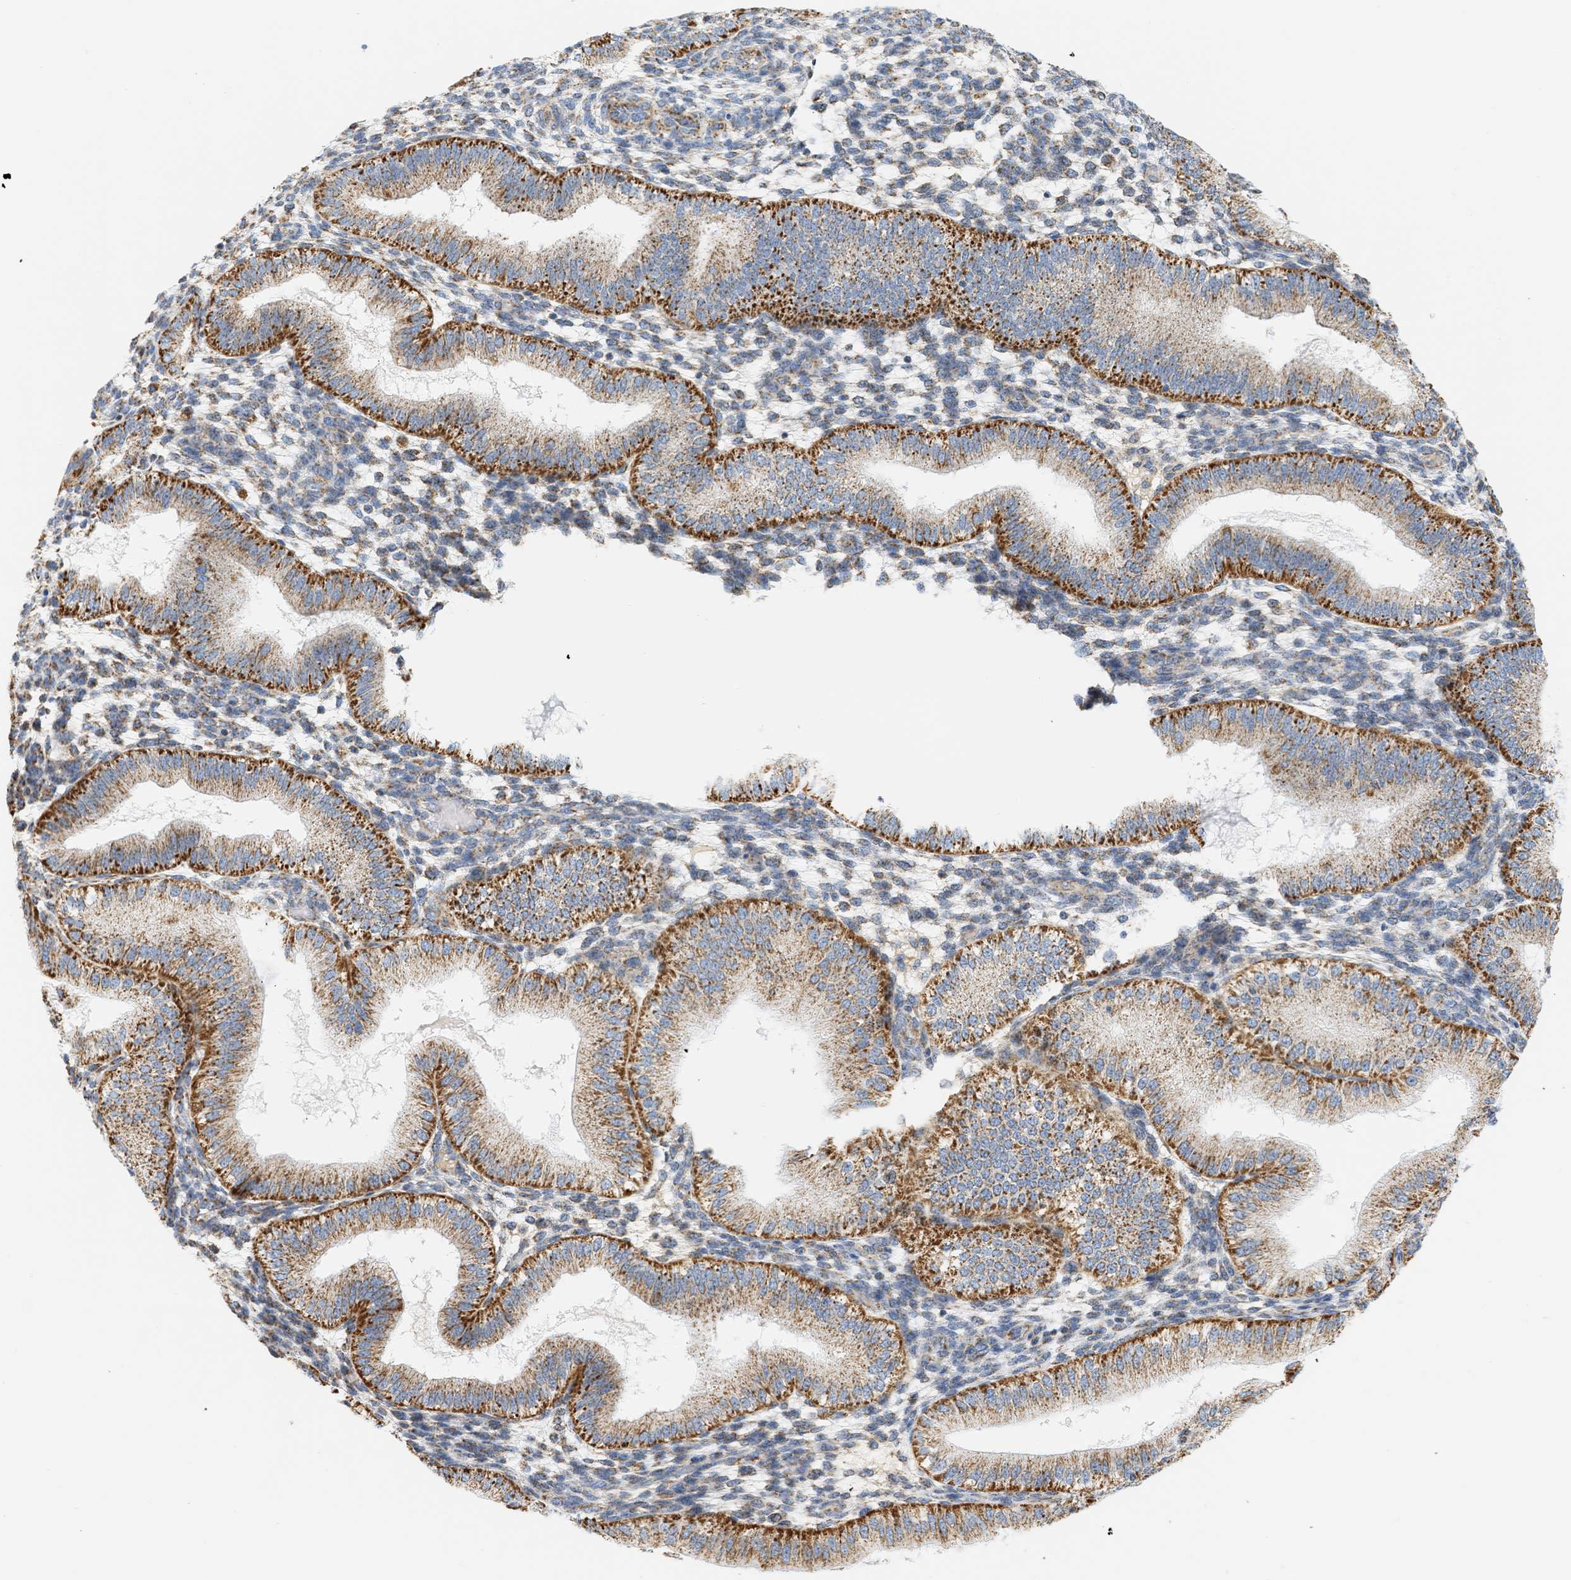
{"staining": {"intensity": "weak", "quantity": "<25%", "location": "cytoplasmic/membranous"}, "tissue": "endometrium", "cell_type": "Cells in endometrial stroma", "image_type": "normal", "snomed": [{"axis": "morphology", "description": "Normal tissue, NOS"}, {"axis": "topography", "description": "Endometrium"}], "caption": "A high-resolution histopathology image shows immunohistochemistry staining of normal endometrium, which displays no significant positivity in cells in endometrial stroma.", "gene": "GRPEL2", "patient": {"sex": "female", "age": 39}}